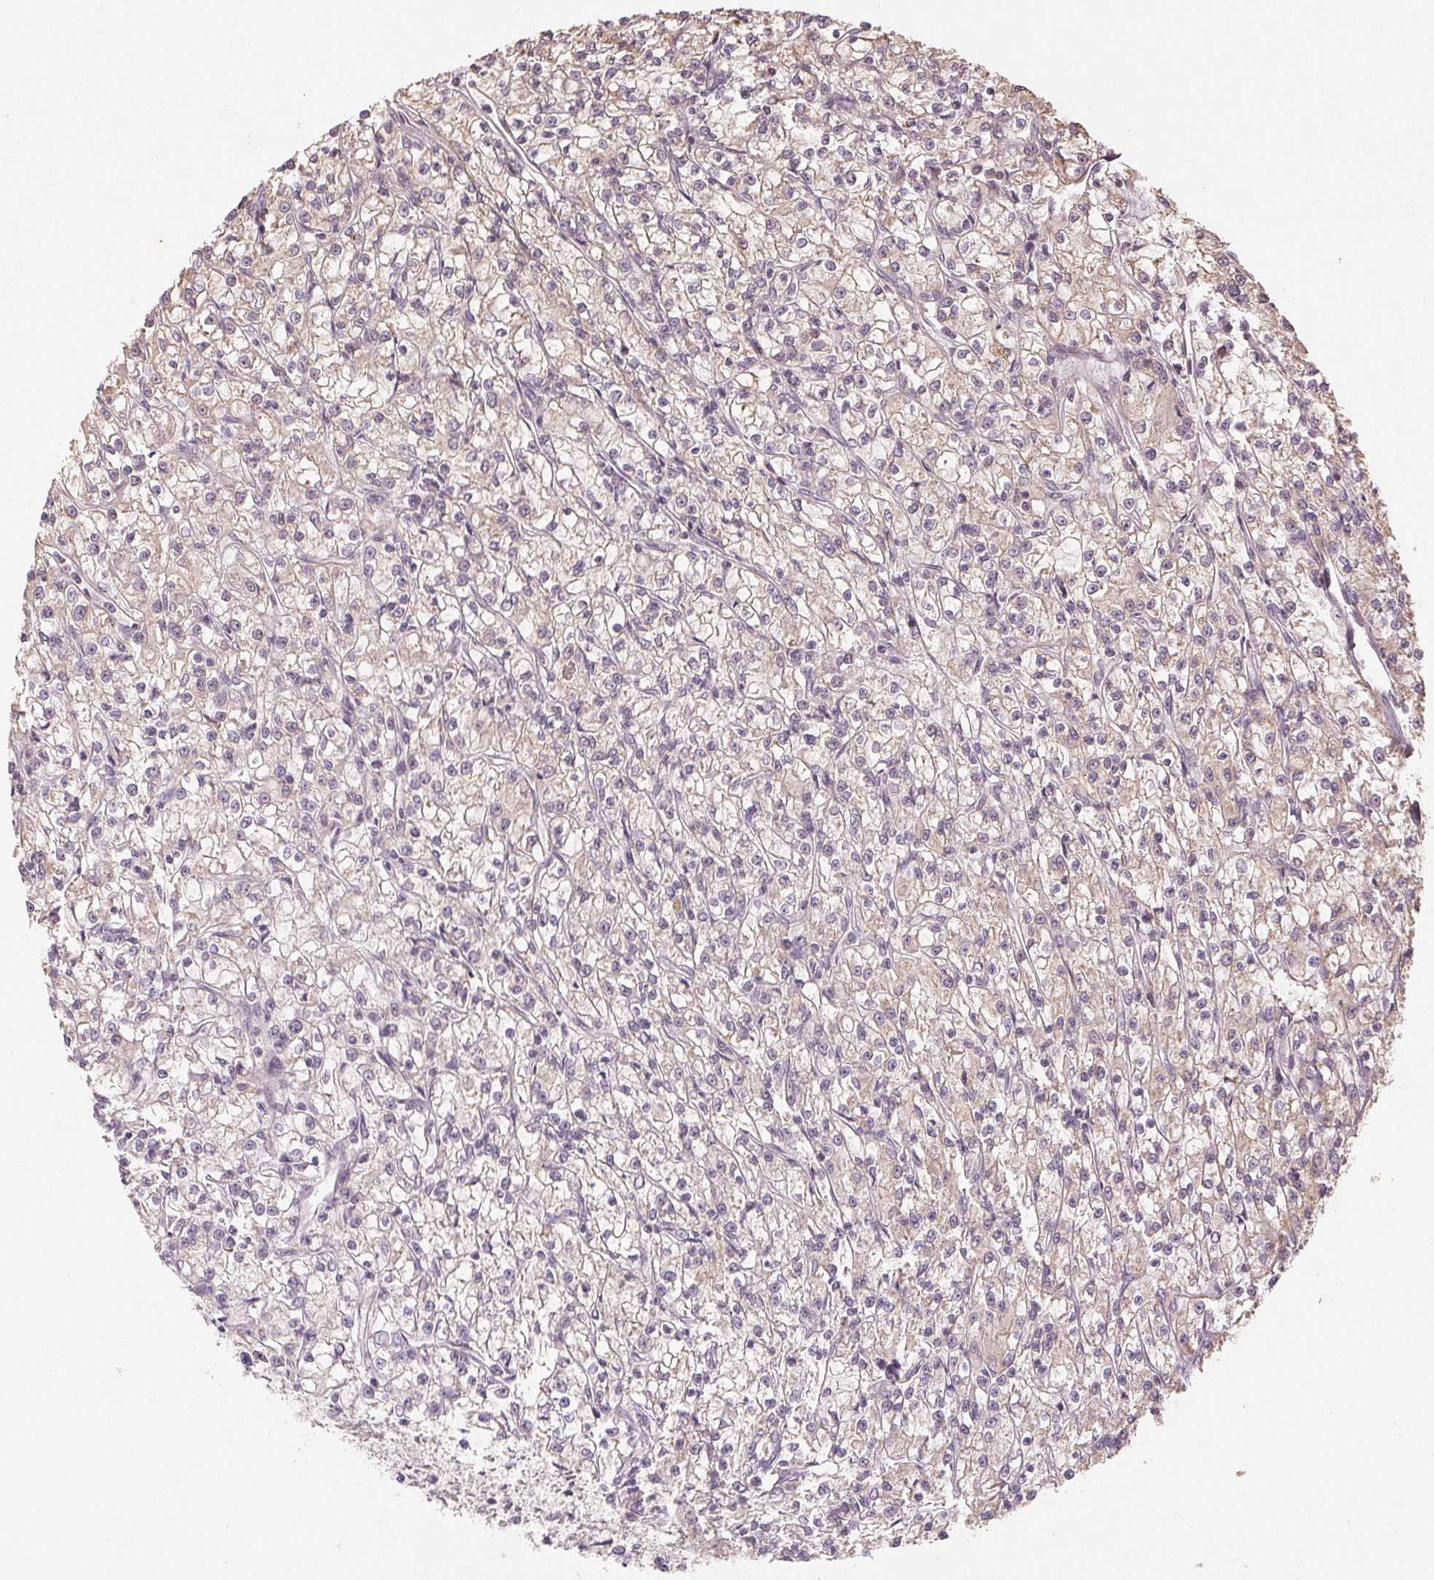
{"staining": {"intensity": "negative", "quantity": "none", "location": "none"}, "tissue": "renal cancer", "cell_type": "Tumor cells", "image_type": "cancer", "snomed": [{"axis": "morphology", "description": "Adenocarcinoma, NOS"}, {"axis": "topography", "description": "Kidney"}], "caption": "A high-resolution histopathology image shows IHC staining of renal adenocarcinoma, which demonstrates no significant positivity in tumor cells. Brightfield microscopy of immunohistochemistry (IHC) stained with DAB (3,3'-diaminobenzidine) (brown) and hematoxylin (blue), captured at high magnification.", "gene": "COX14", "patient": {"sex": "female", "age": 59}}